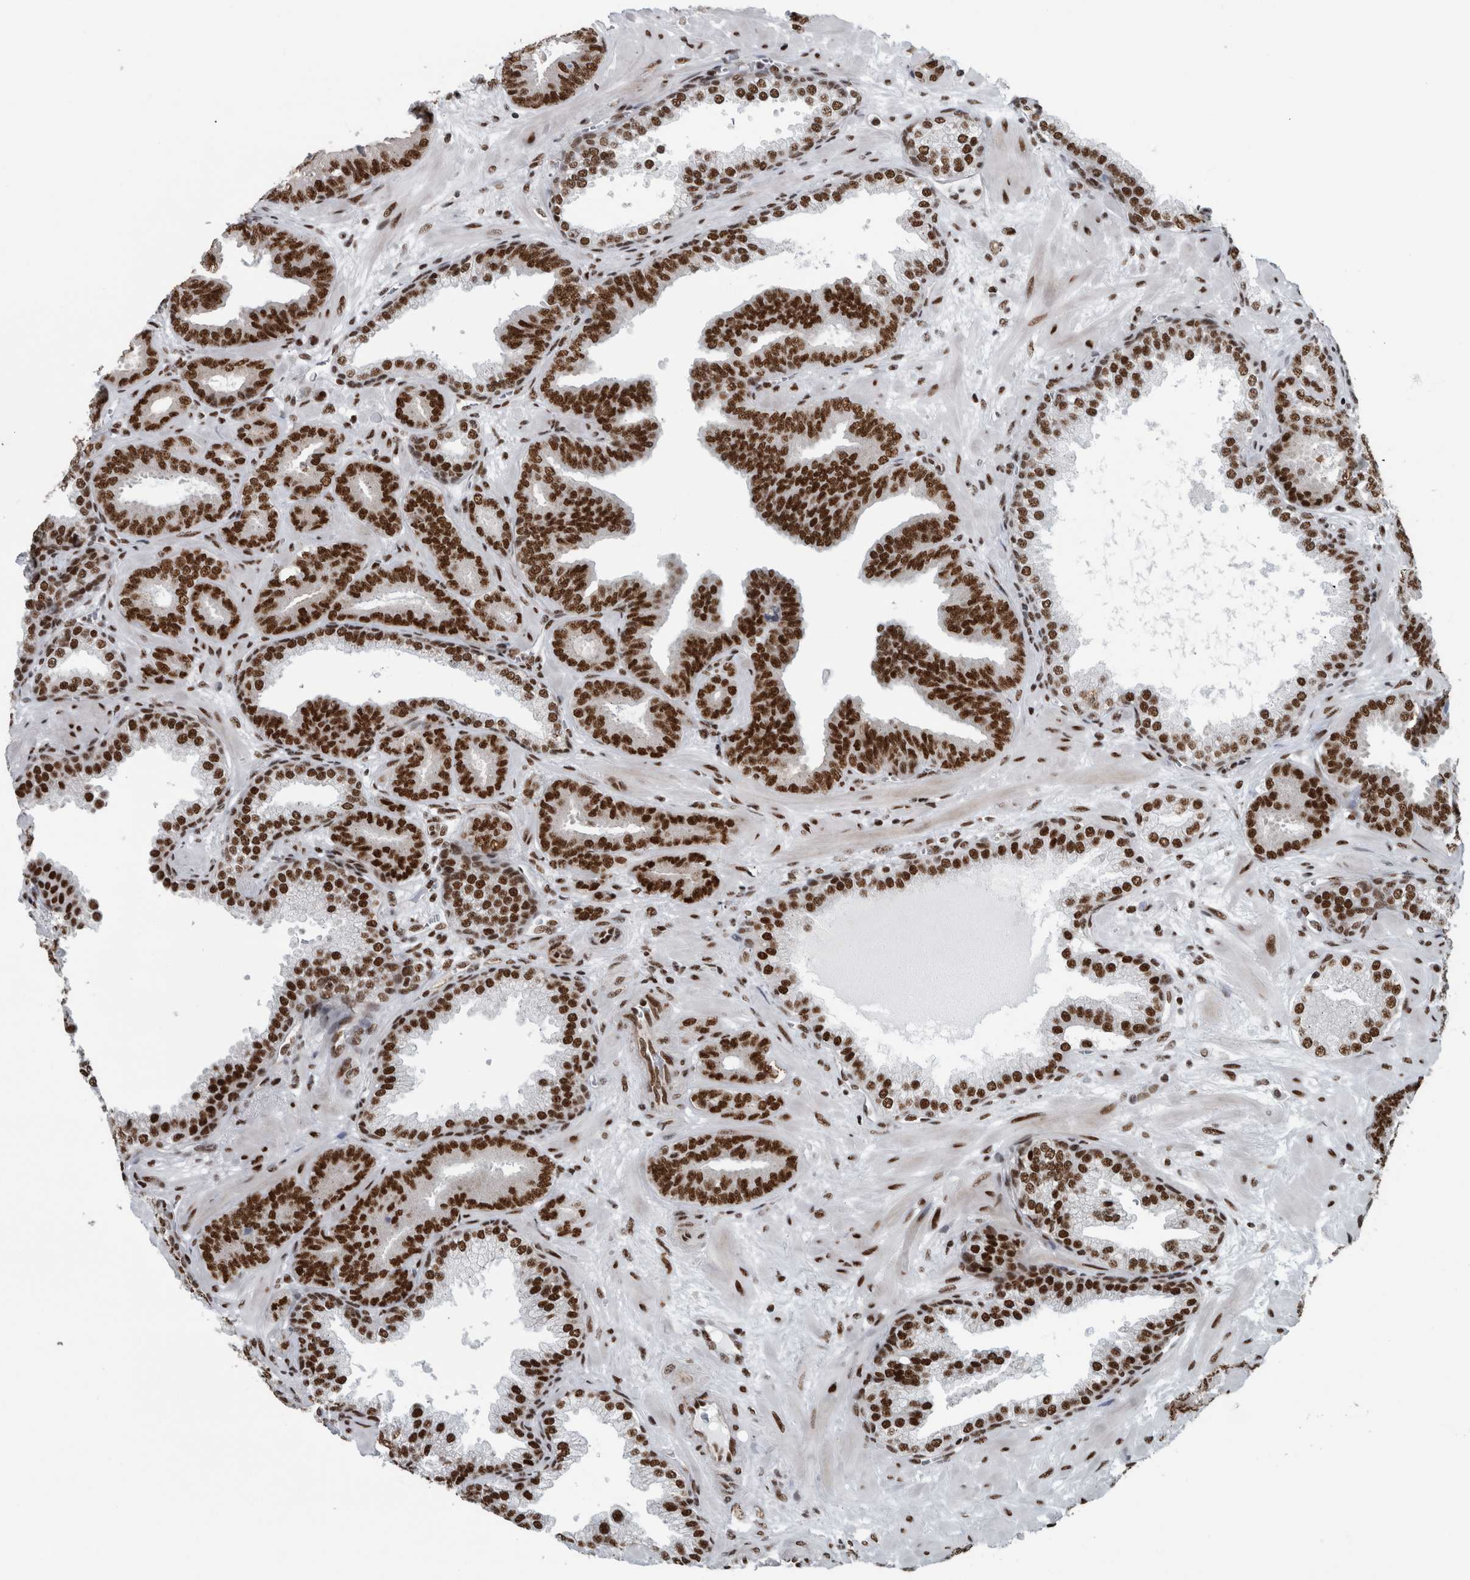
{"staining": {"intensity": "strong", "quantity": ">75%", "location": "nuclear"}, "tissue": "prostate cancer", "cell_type": "Tumor cells", "image_type": "cancer", "snomed": [{"axis": "morphology", "description": "Adenocarcinoma, Low grade"}, {"axis": "topography", "description": "Prostate"}], "caption": "Brown immunohistochemical staining in prostate low-grade adenocarcinoma reveals strong nuclear staining in approximately >75% of tumor cells. Ihc stains the protein in brown and the nuclei are stained blue.", "gene": "DNMT3A", "patient": {"sex": "male", "age": 62}}